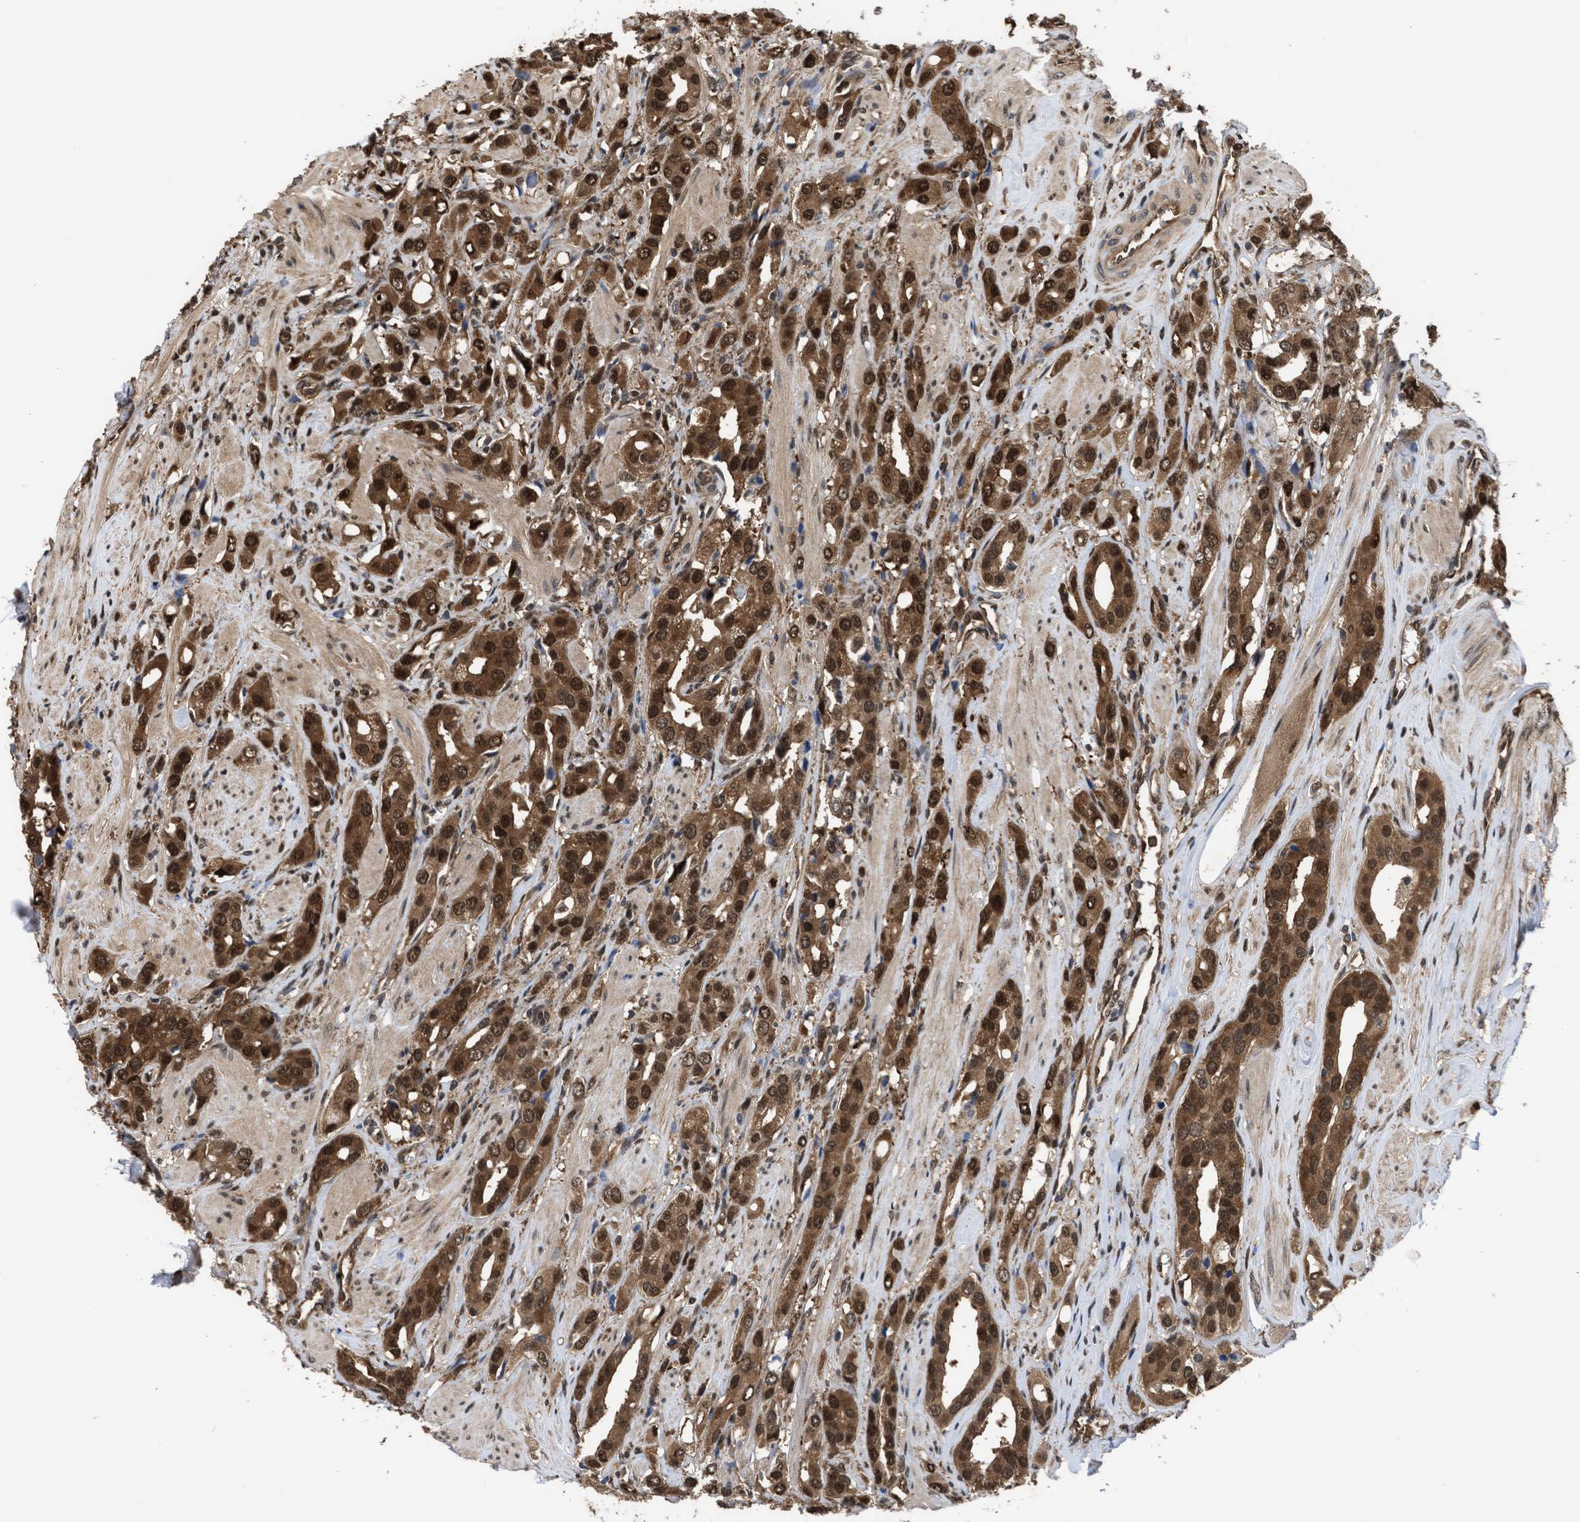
{"staining": {"intensity": "strong", "quantity": ">75%", "location": "cytoplasmic/membranous,nuclear"}, "tissue": "prostate cancer", "cell_type": "Tumor cells", "image_type": "cancer", "snomed": [{"axis": "morphology", "description": "Adenocarcinoma, High grade"}, {"axis": "topography", "description": "Prostate"}], "caption": "The photomicrograph reveals staining of prostate cancer (adenocarcinoma (high-grade)), revealing strong cytoplasmic/membranous and nuclear protein expression (brown color) within tumor cells.", "gene": "YWHAG", "patient": {"sex": "male", "age": 52}}